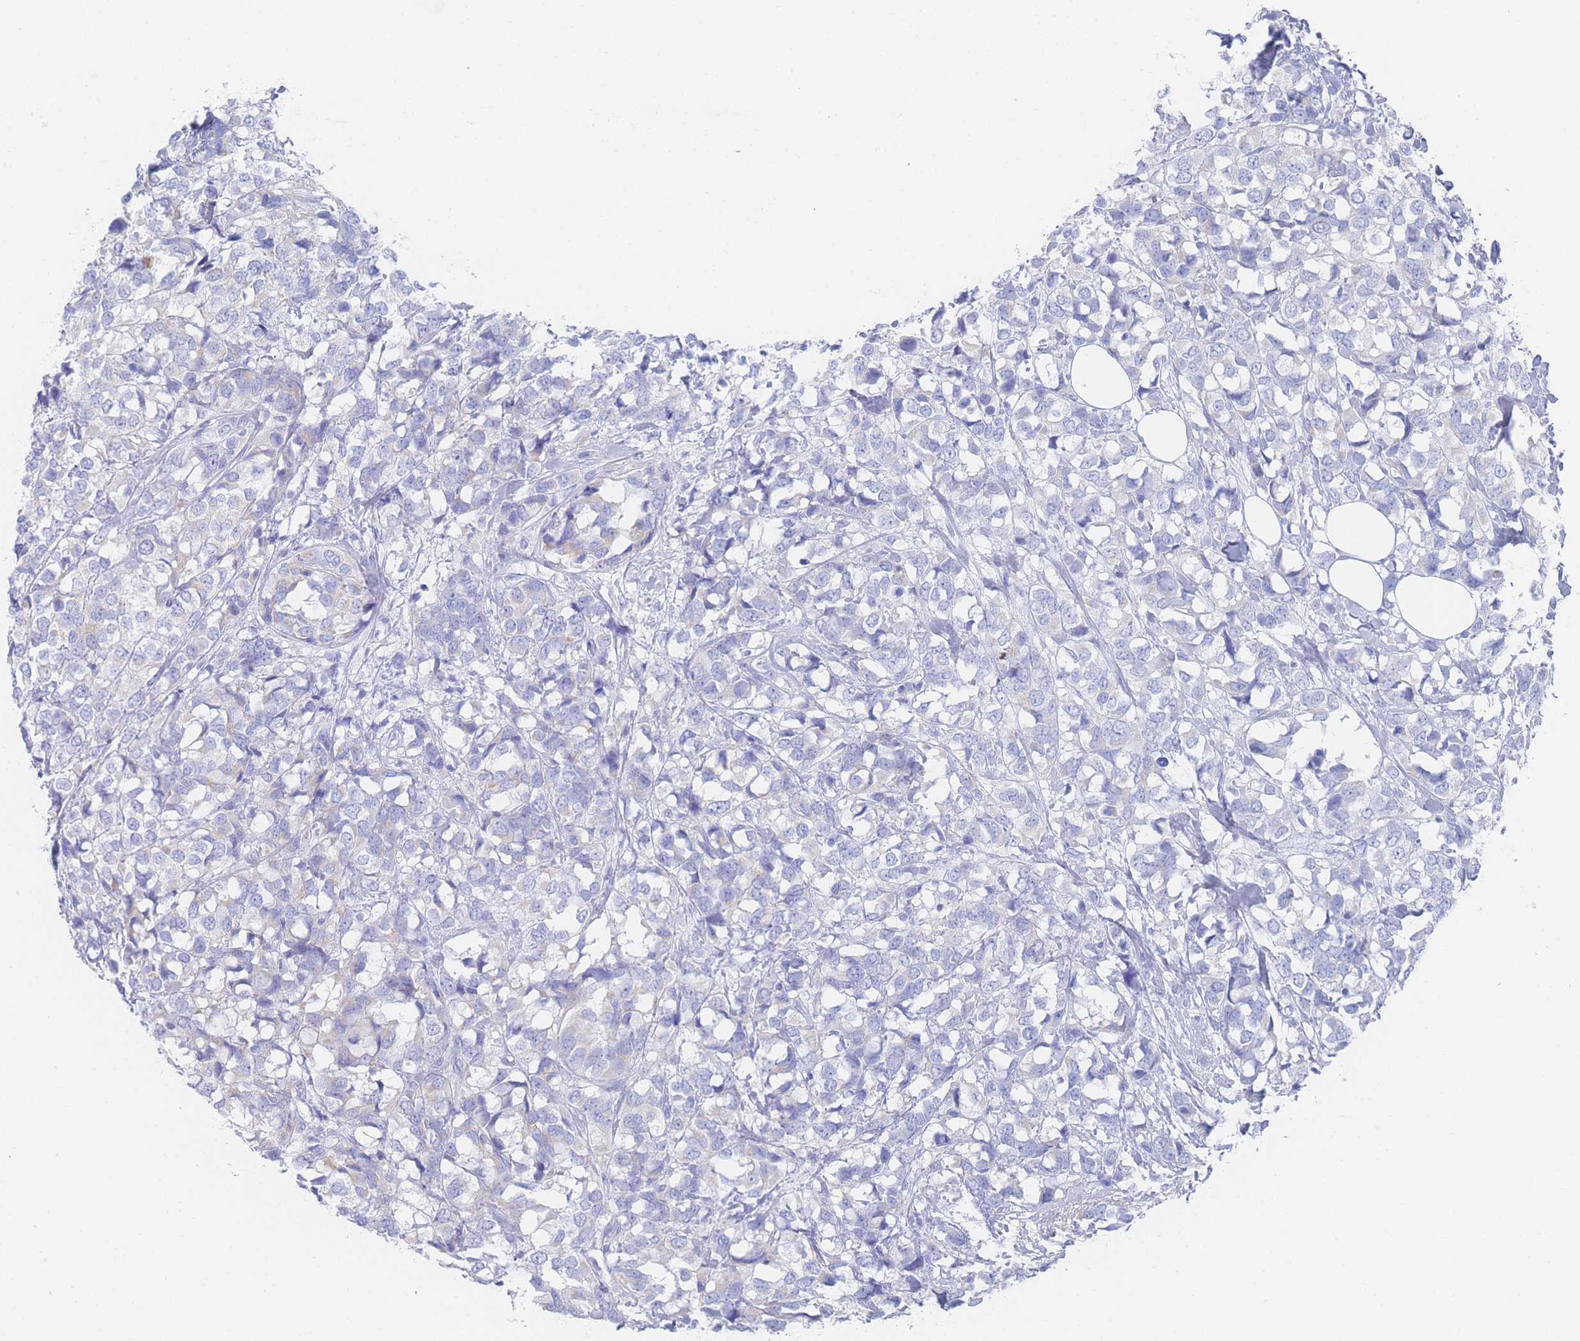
{"staining": {"intensity": "negative", "quantity": "none", "location": "none"}, "tissue": "breast cancer", "cell_type": "Tumor cells", "image_type": "cancer", "snomed": [{"axis": "morphology", "description": "Lobular carcinoma"}, {"axis": "topography", "description": "Breast"}], "caption": "Immunohistochemistry photomicrograph of human breast cancer (lobular carcinoma) stained for a protein (brown), which exhibits no positivity in tumor cells.", "gene": "LRRC37A", "patient": {"sex": "female", "age": 59}}